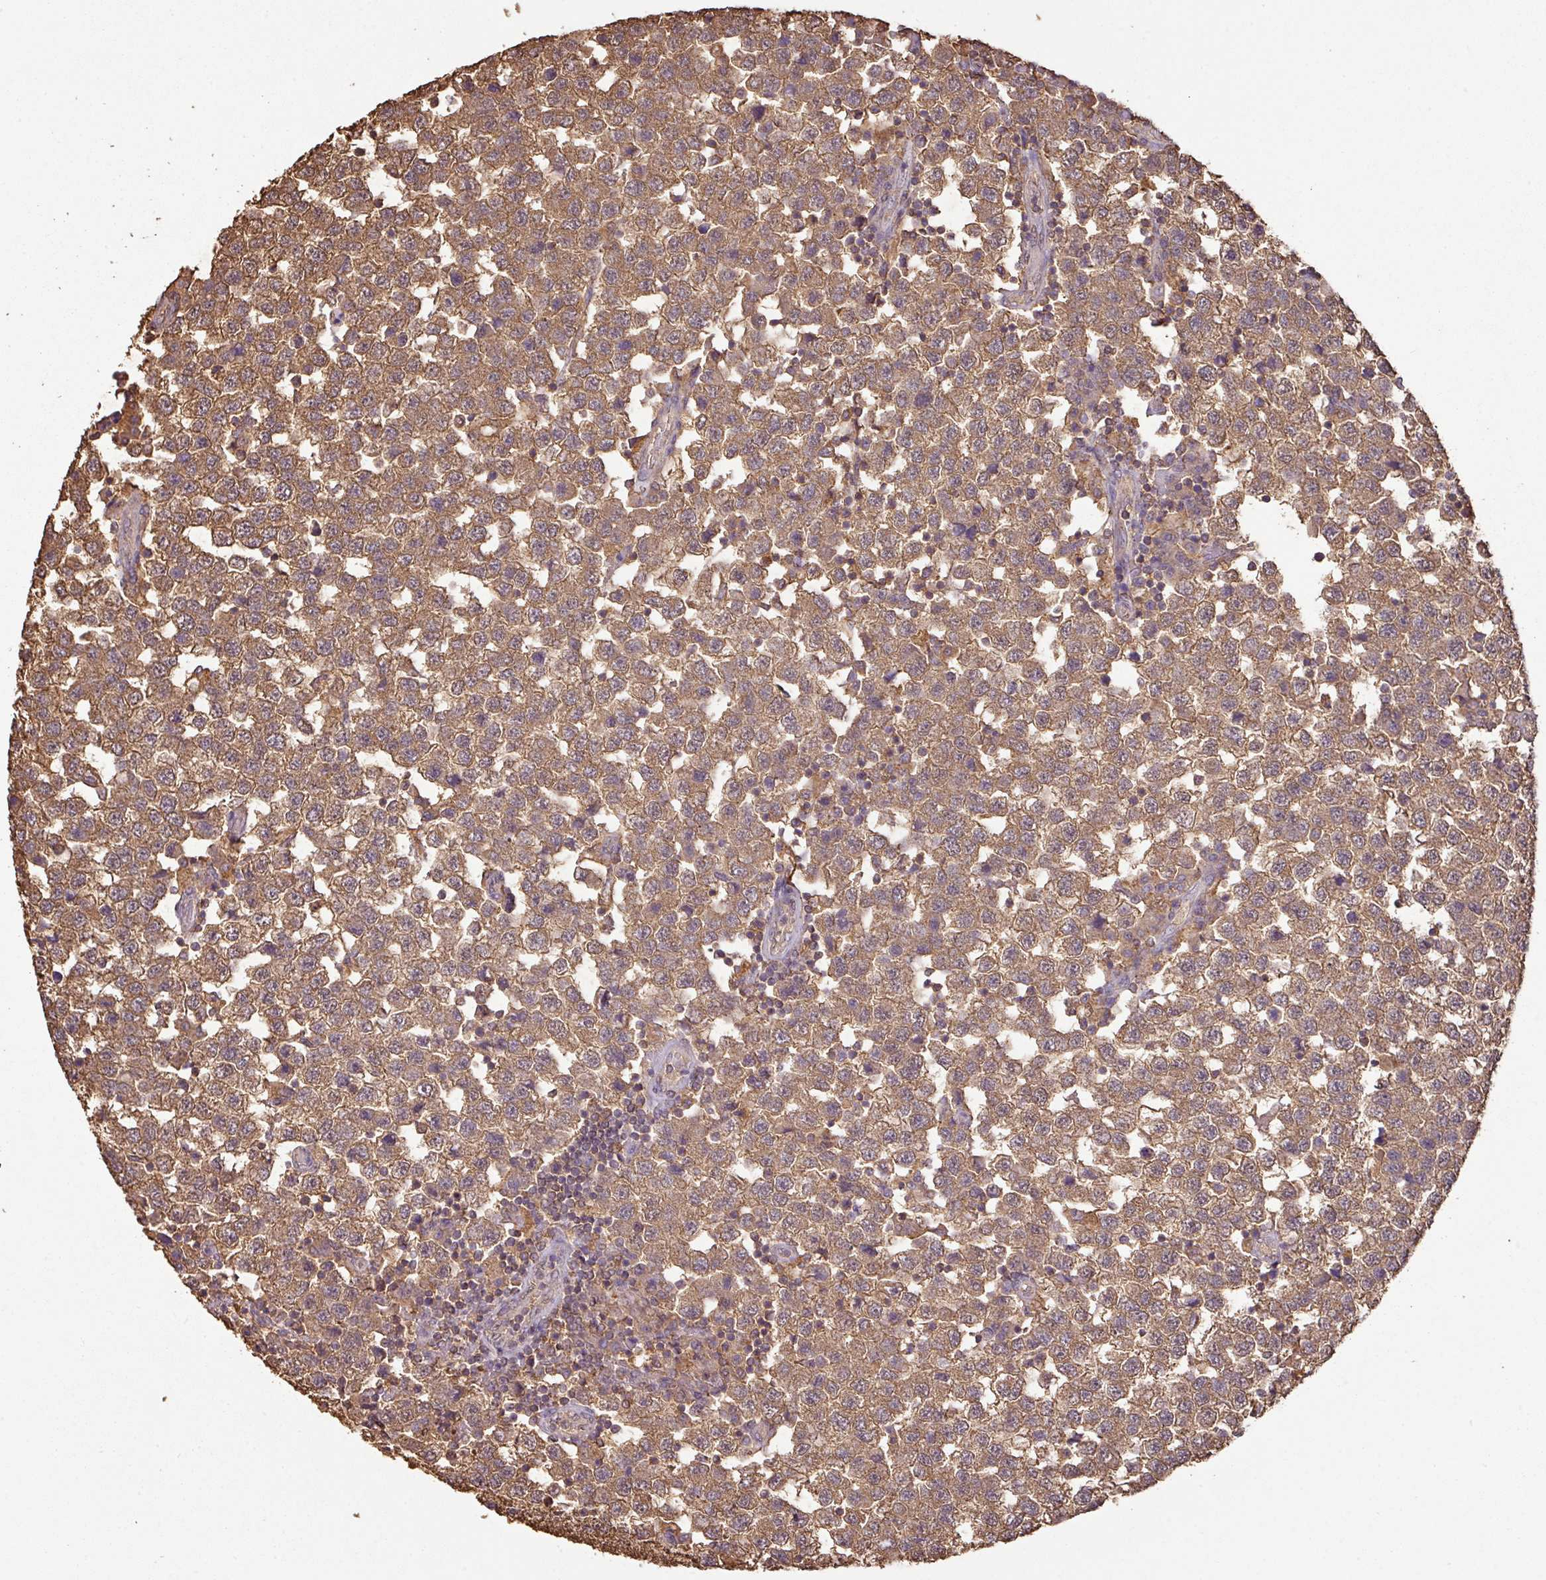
{"staining": {"intensity": "moderate", "quantity": ">75%", "location": "cytoplasmic/membranous"}, "tissue": "testis cancer", "cell_type": "Tumor cells", "image_type": "cancer", "snomed": [{"axis": "morphology", "description": "Seminoma, NOS"}, {"axis": "topography", "description": "Testis"}], "caption": "A photomicrograph of testis cancer (seminoma) stained for a protein shows moderate cytoplasmic/membranous brown staining in tumor cells.", "gene": "ATAT1", "patient": {"sex": "male", "age": 34}}